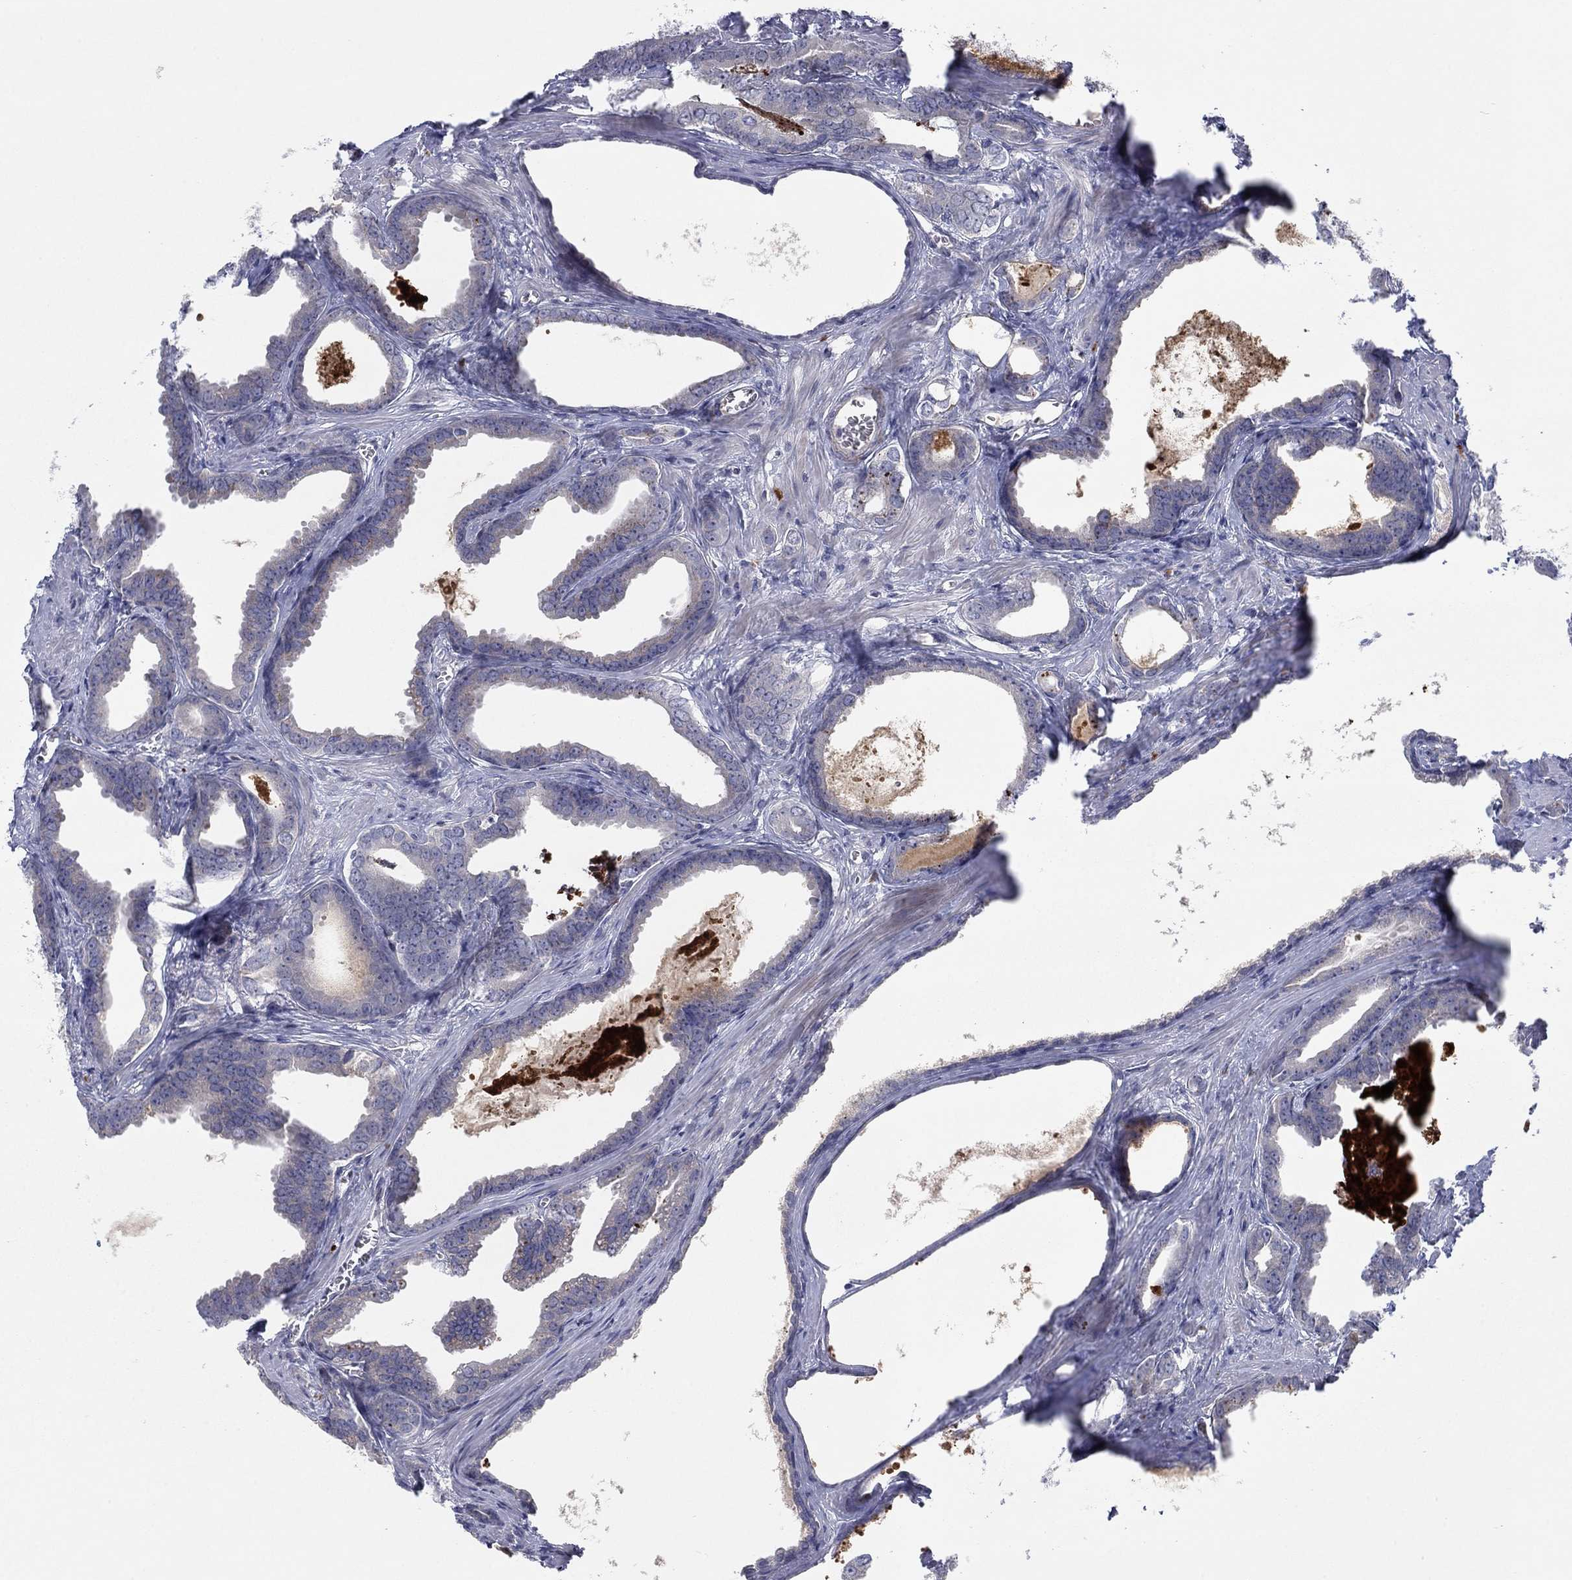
{"staining": {"intensity": "negative", "quantity": "none", "location": "none"}, "tissue": "prostate cancer", "cell_type": "Tumor cells", "image_type": "cancer", "snomed": [{"axis": "morphology", "description": "Adenocarcinoma, NOS"}, {"axis": "topography", "description": "Prostate"}], "caption": "The image displays no significant expression in tumor cells of prostate adenocarcinoma.", "gene": "AMN1", "patient": {"sex": "male", "age": 66}}